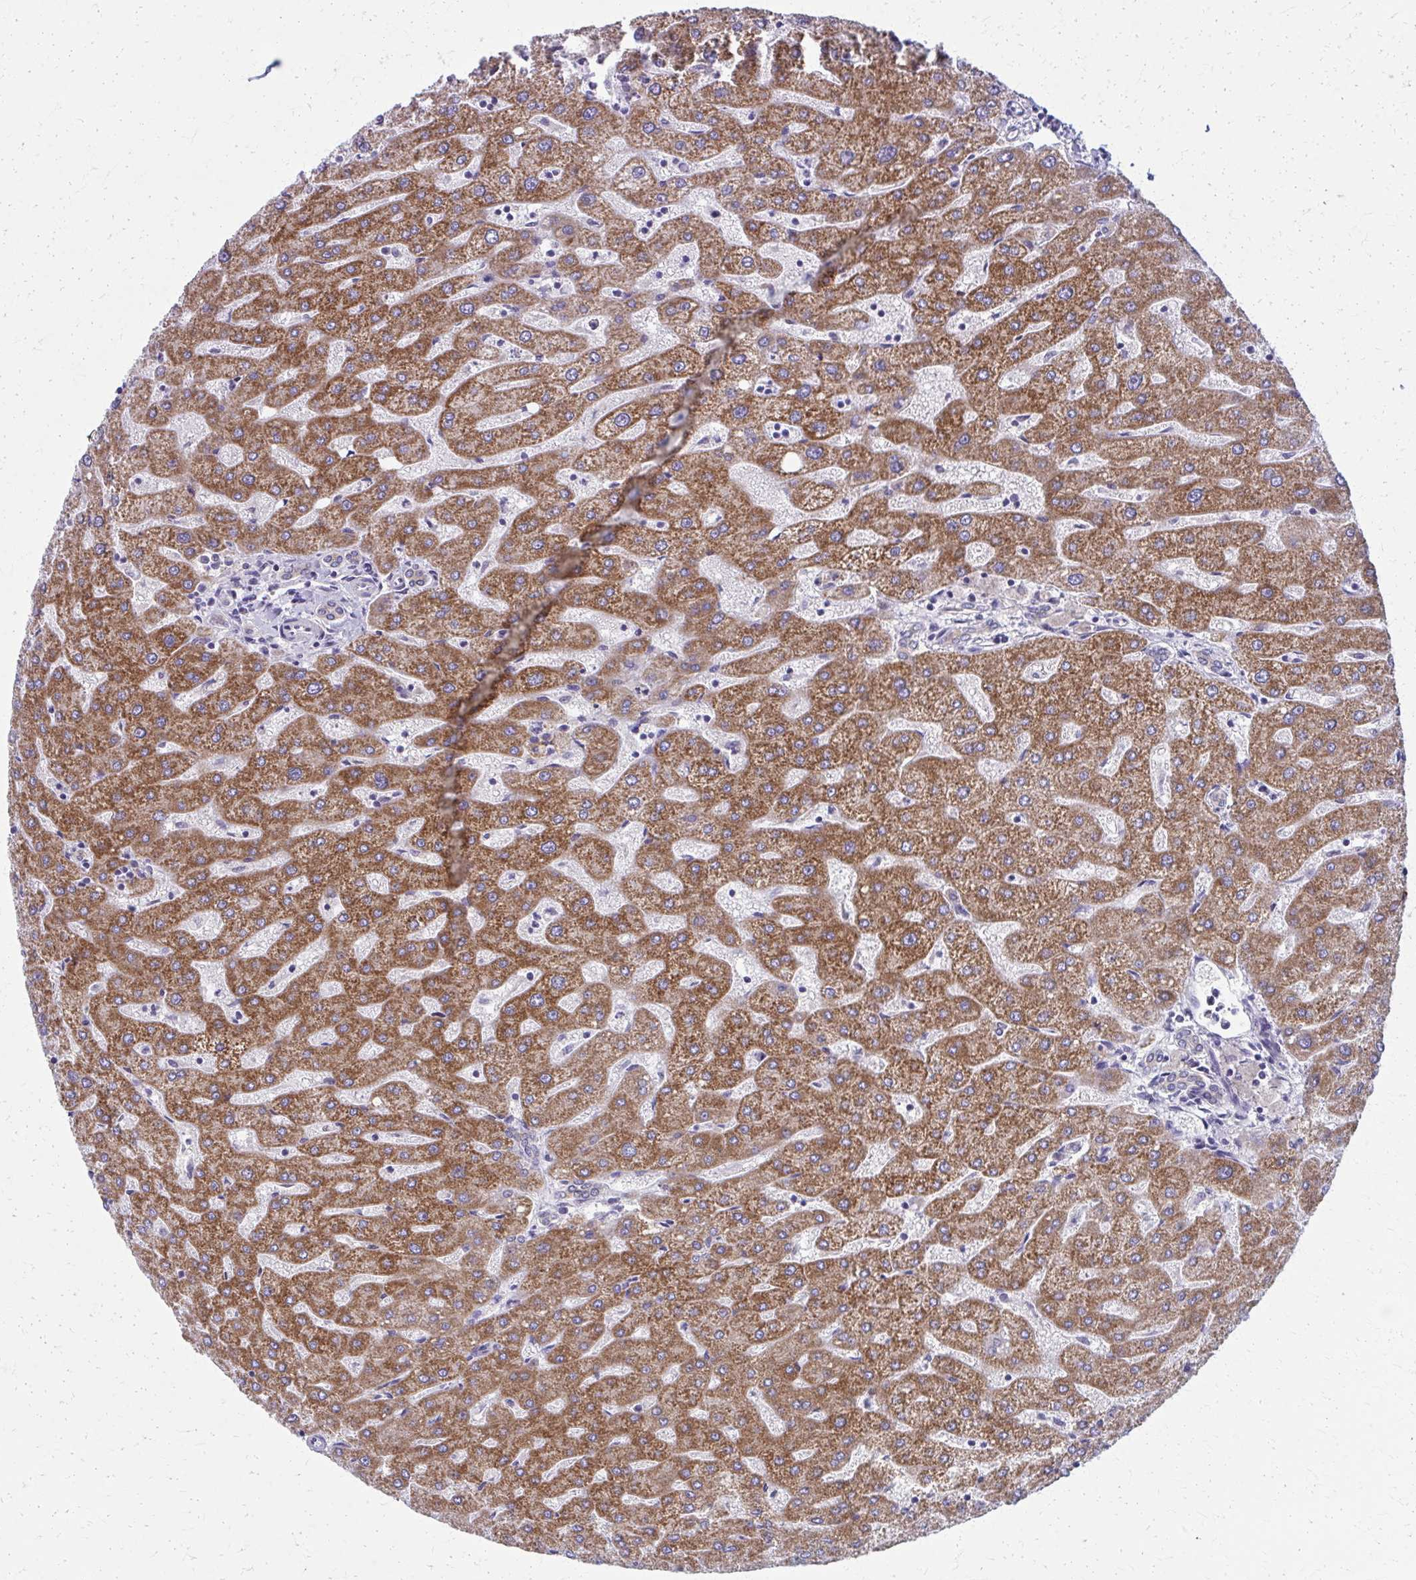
{"staining": {"intensity": "weak", "quantity": "<25%", "location": "cytoplasmic/membranous"}, "tissue": "liver", "cell_type": "Cholangiocytes", "image_type": "normal", "snomed": [{"axis": "morphology", "description": "Normal tissue, NOS"}, {"axis": "topography", "description": "Liver"}], "caption": "Immunohistochemistry (IHC) photomicrograph of unremarkable liver: human liver stained with DAB (3,3'-diaminobenzidine) exhibits no significant protein expression in cholangiocytes. (DAB immunohistochemistry, high magnification).", "gene": "SPATS2L", "patient": {"sex": "male", "age": 67}}